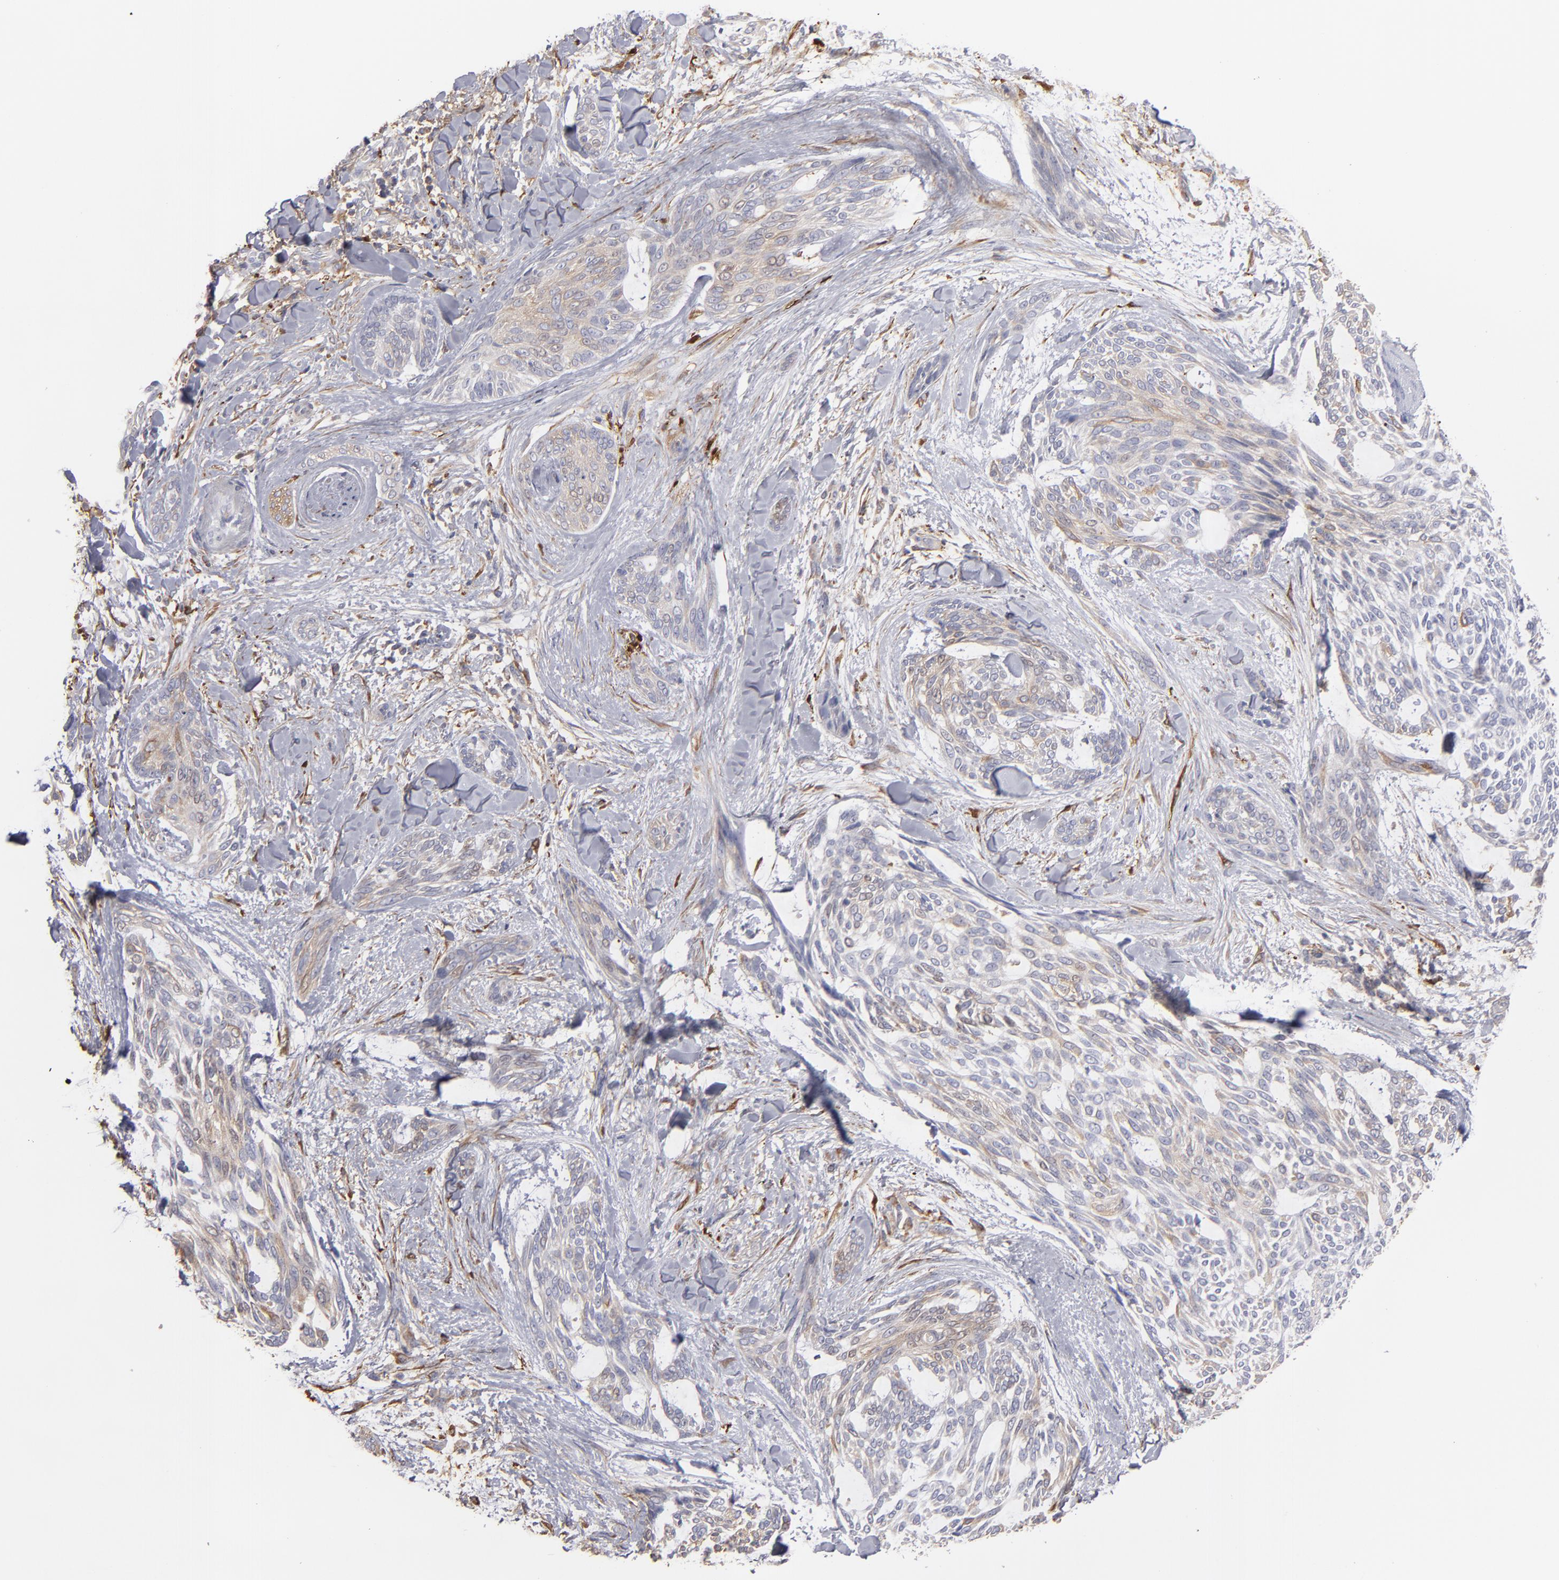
{"staining": {"intensity": "weak", "quantity": "25%-75%", "location": "cytoplasmic/membranous"}, "tissue": "skin cancer", "cell_type": "Tumor cells", "image_type": "cancer", "snomed": [{"axis": "morphology", "description": "Normal tissue, NOS"}, {"axis": "morphology", "description": "Basal cell carcinoma"}, {"axis": "topography", "description": "Skin"}], "caption": "Human basal cell carcinoma (skin) stained with a brown dye exhibits weak cytoplasmic/membranous positive positivity in approximately 25%-75% of tumor cells.", "gene": "ODC1", "patient": {"sex": "female", "age": 71}}